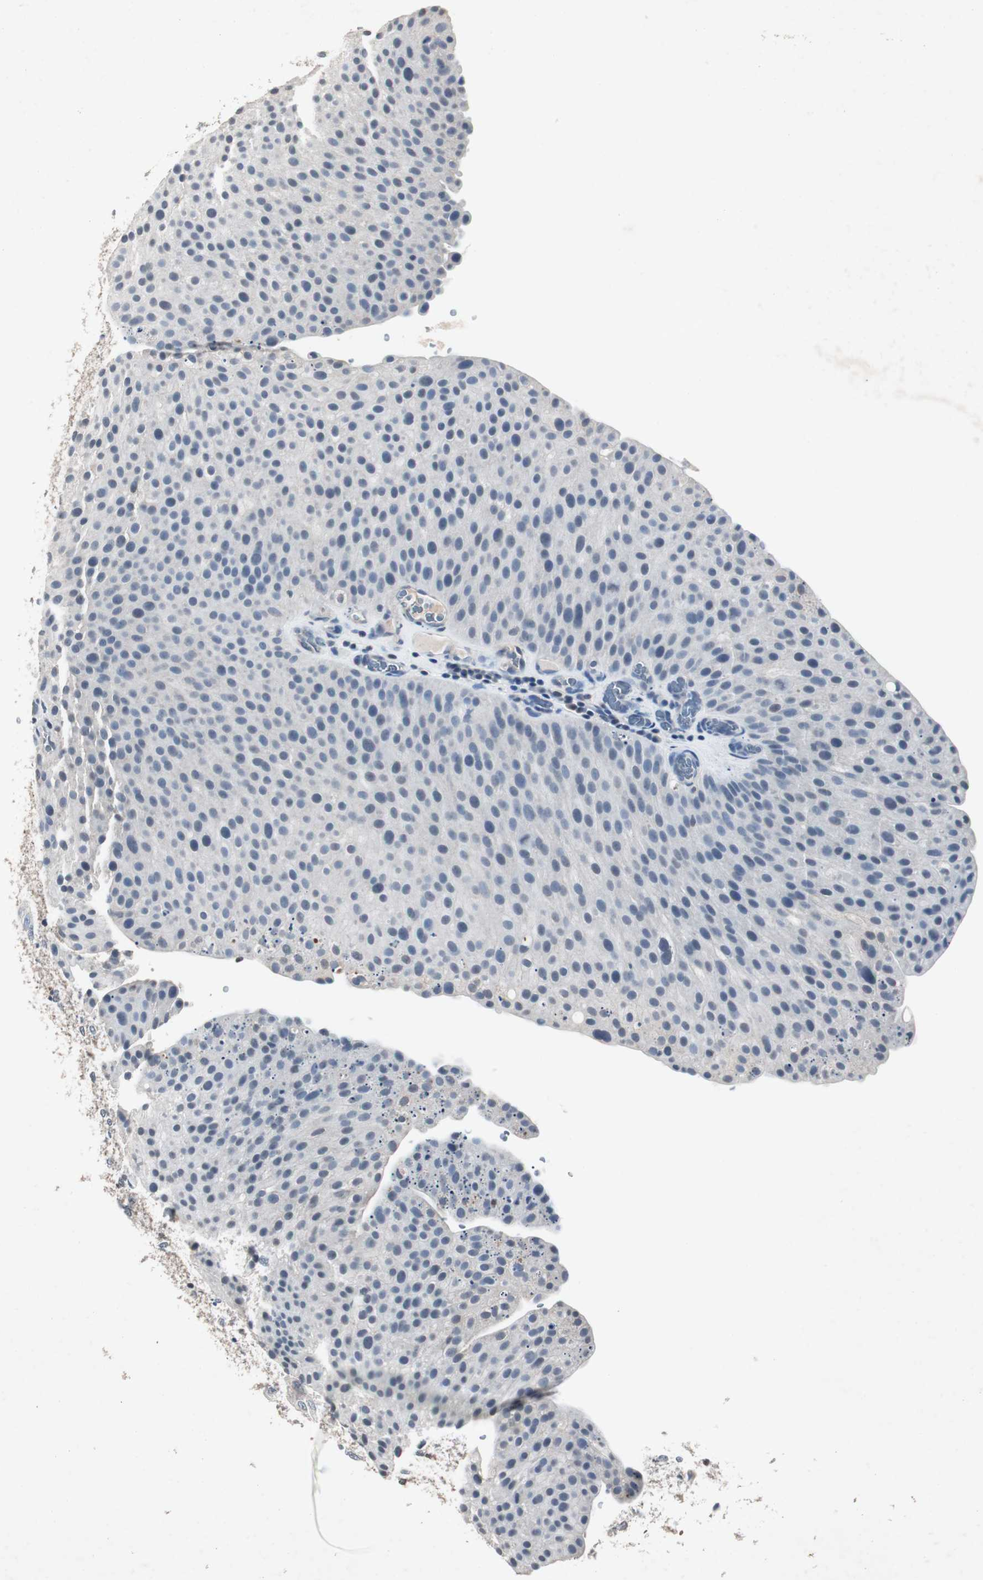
{"staining": {"intensity": "negative", "quantity": "none", "location": "none"}, "tissue": "urothelial cancer", "cell_type": "Tumor cells", "image_type": "cancer", "snomed": [{"axis": "morphology", "description": "Urothelial carcinoma, Low grade"}, {"axis": "topography", "description": "Smooth muscle"}, {"axis": "topography", "description": "Urinary bladder"}], "caption": "Immunohistochemistry of urothelial cancer shows no expression in tumor cells. (Stains: DAB IHC with hematoxylin counter stain, Microscopy: brightfield microscopy at high magnification).", "gene": "ADNP2", "patient": {"sex": "male", "age": 60}}